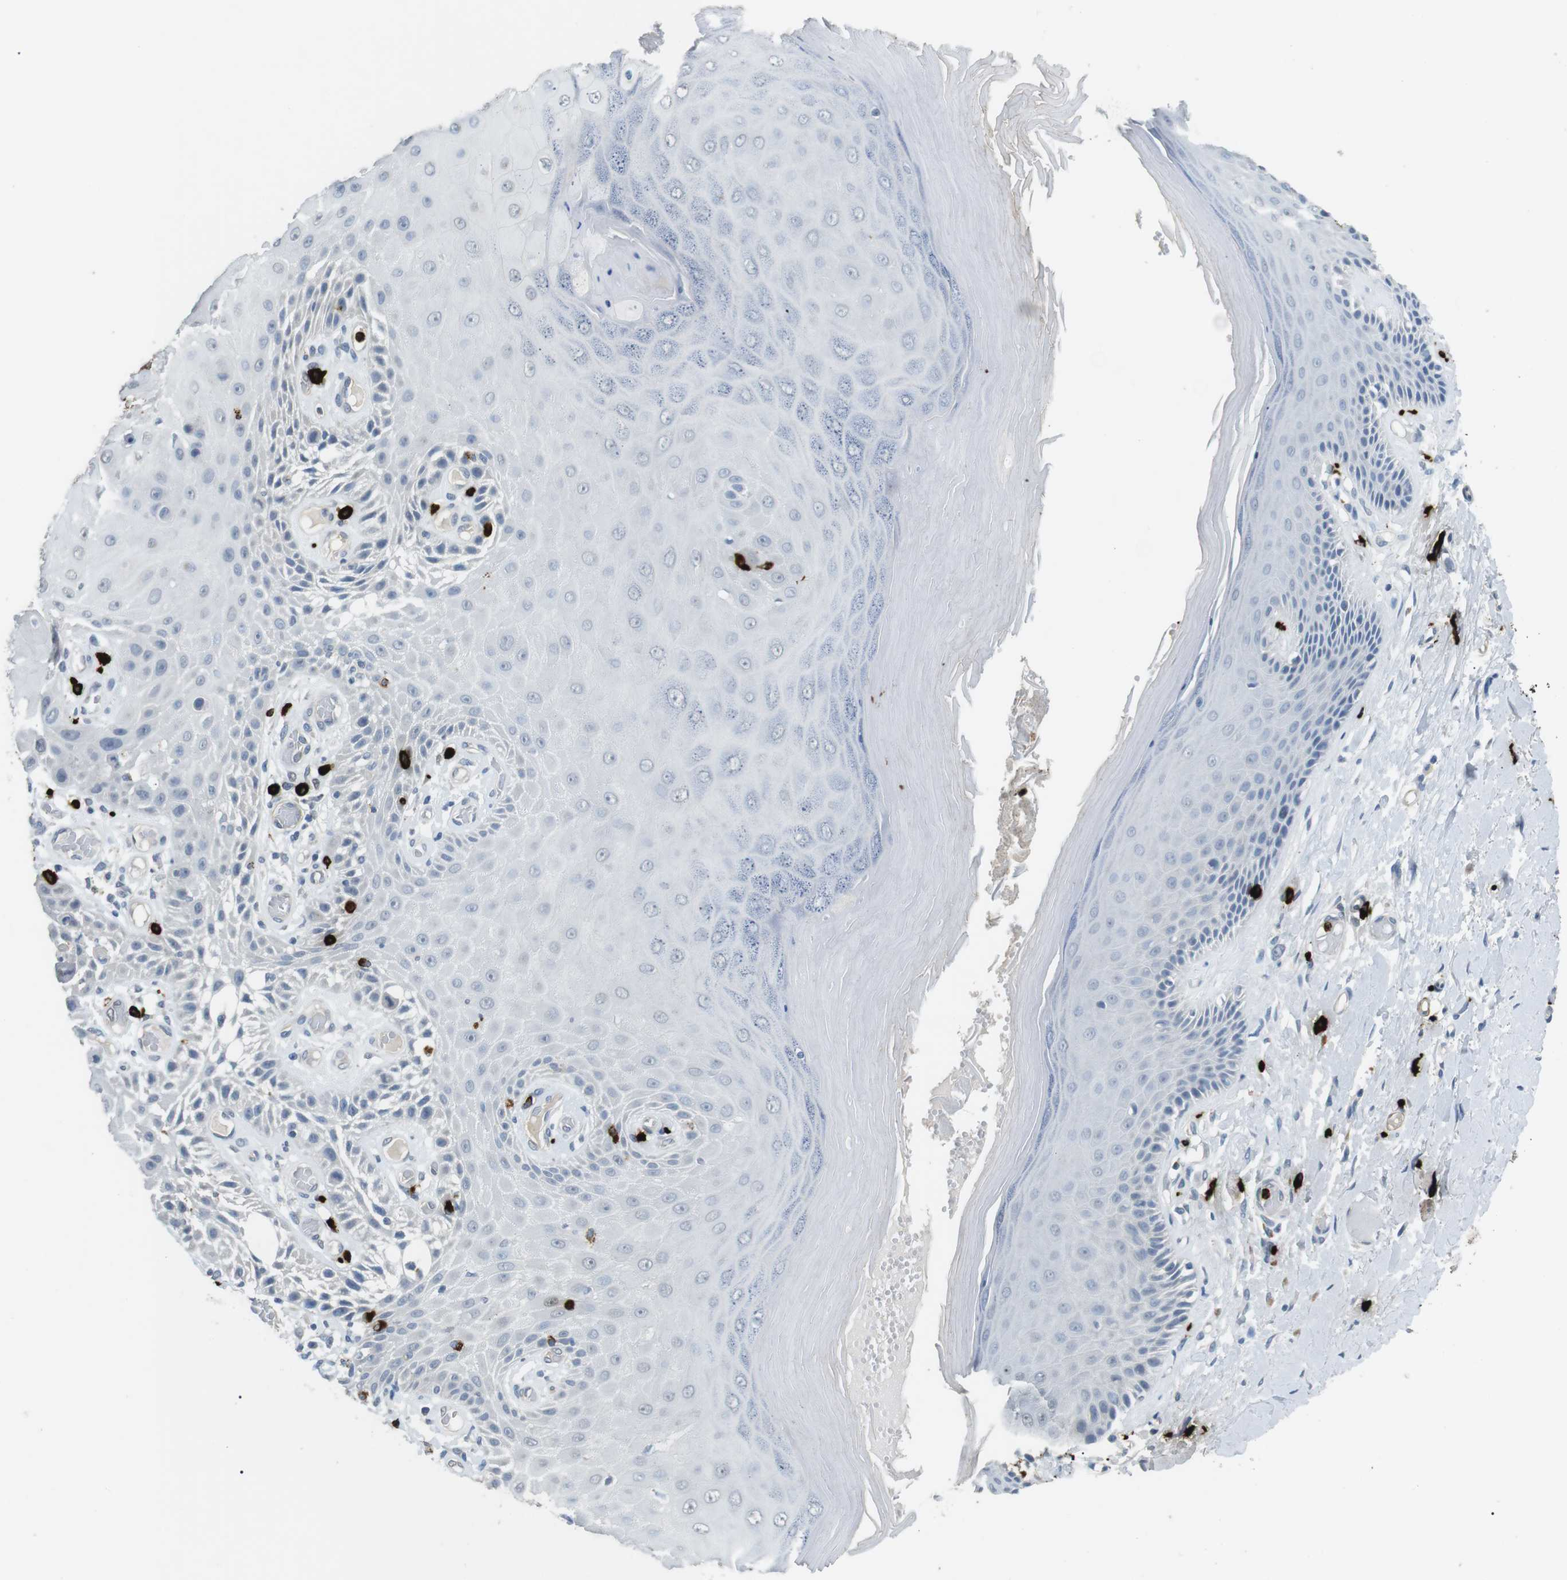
{"staining": {"intensity": "negative", "quantity": "none", "location": "none"}, "tissue": "skin", "cell_type": "Epidermal cells", "image_type": "normal", "snomed": [{"axis": "morphology", "description": "Normal tissue, NOS"}, {"axis": "topography", "description": "Vulva"}], "caption": "Unremarkable skin was stained to show a protein in brown. There is no significant positivity in epidermal cells. The staining was performed using DAB (3,3'-diaminobenzidine) to visualize the protein expression in brown, while the nuclei were stained in blue with hematoxylin (Magnification: 20x).", "gene": "GZMM", "patient": {"sex": "female", "age": 73}}